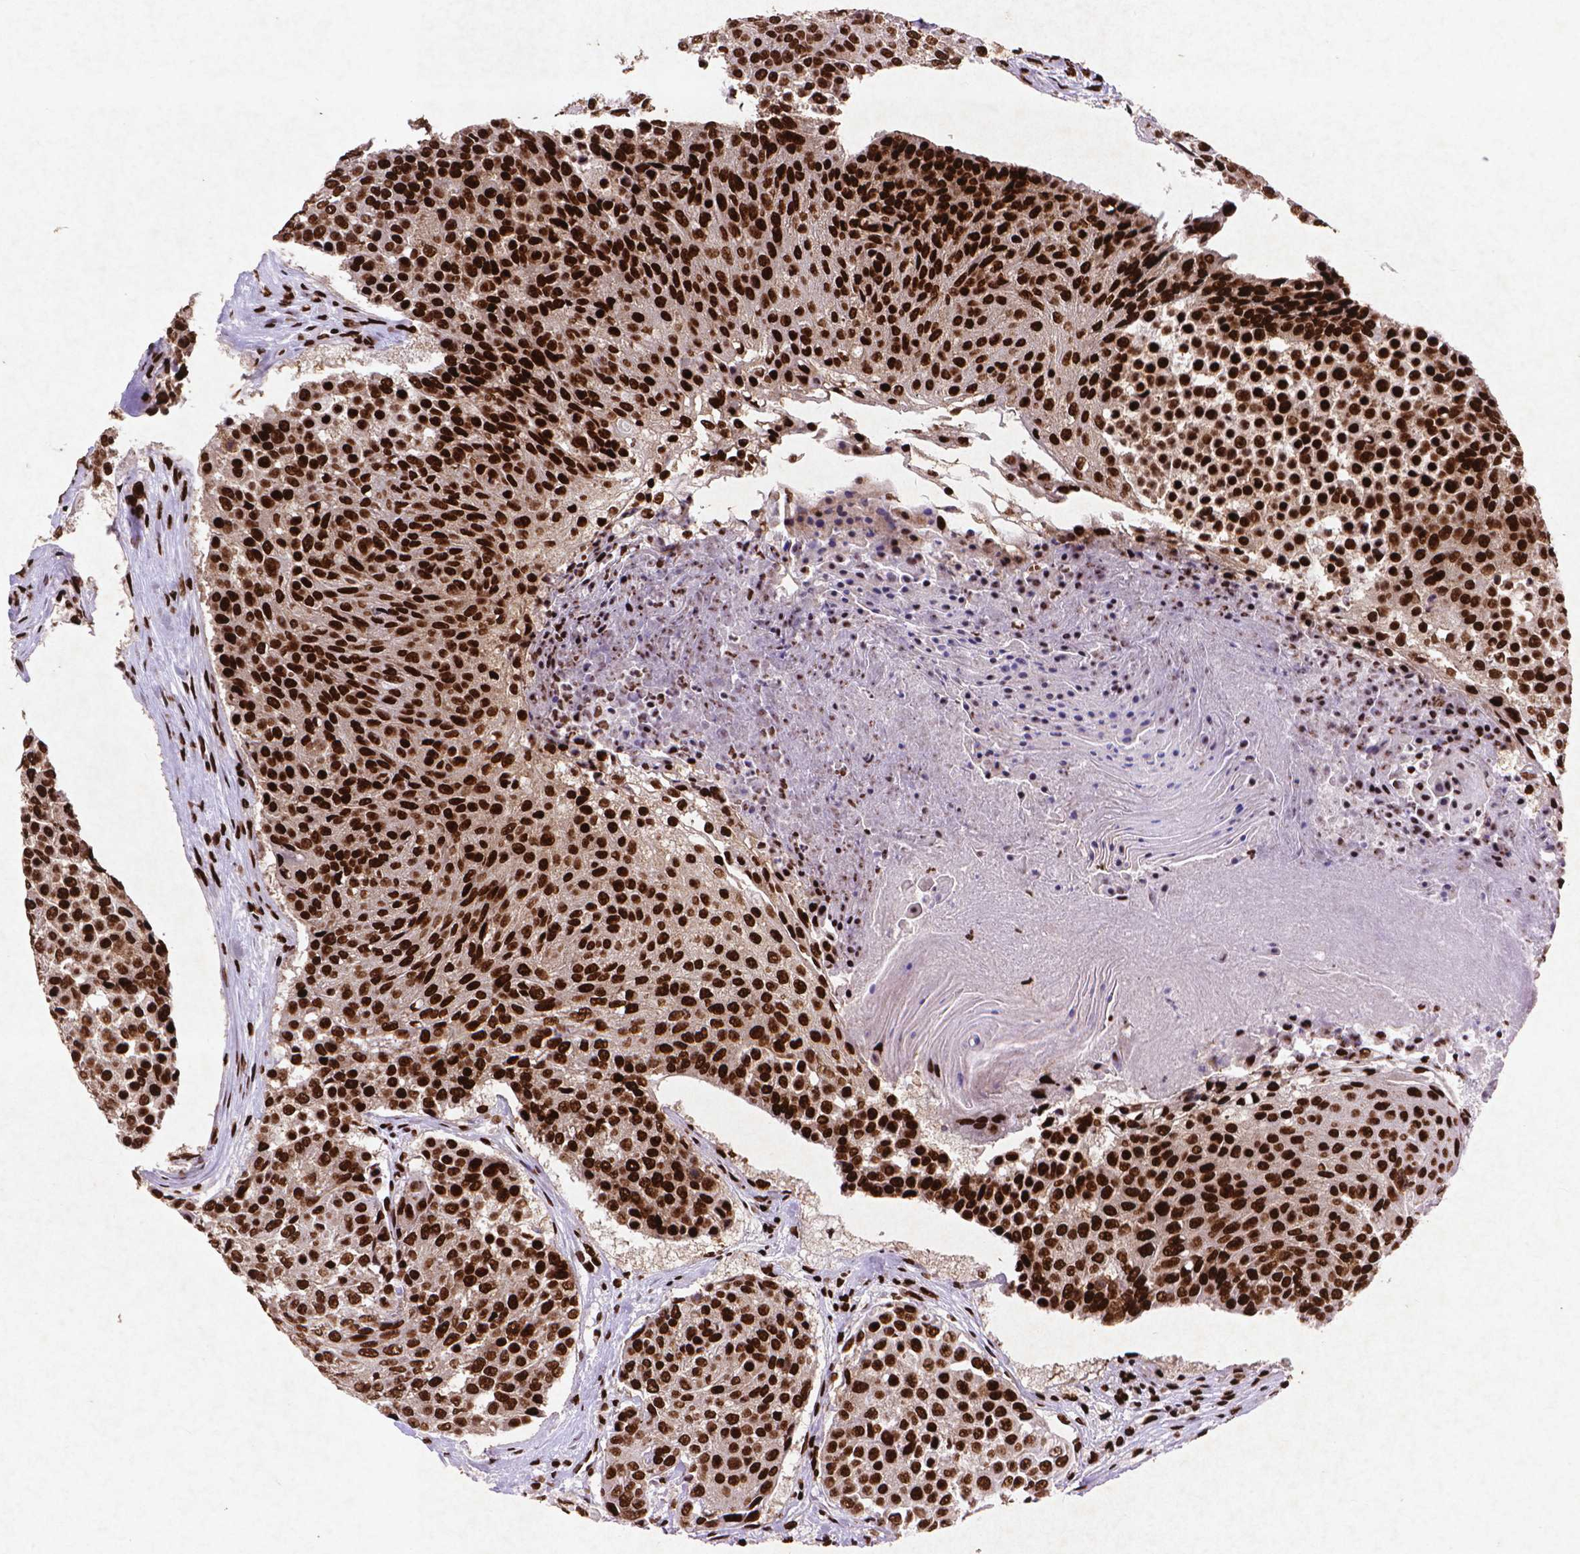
{"staining": {"intensity": "strong", "quantity": ">75%", "location": "nuclear"}, "tissue": "urothelial cancer", "cell_type": "Tumor cells", "image_type": "cancer", "snomed": [{"axis": "morphology", "description": "Urothelial carcinoma, High grade"}, {"axis": "topography", "description": "Urinary bladder"}], "caption": "Urothelial carcinoma (high-grade) stained with a protein marker displays strong staining in tumor cells.", "gene": "CITED2", "patient": {"sex": "female", "age": 63}}